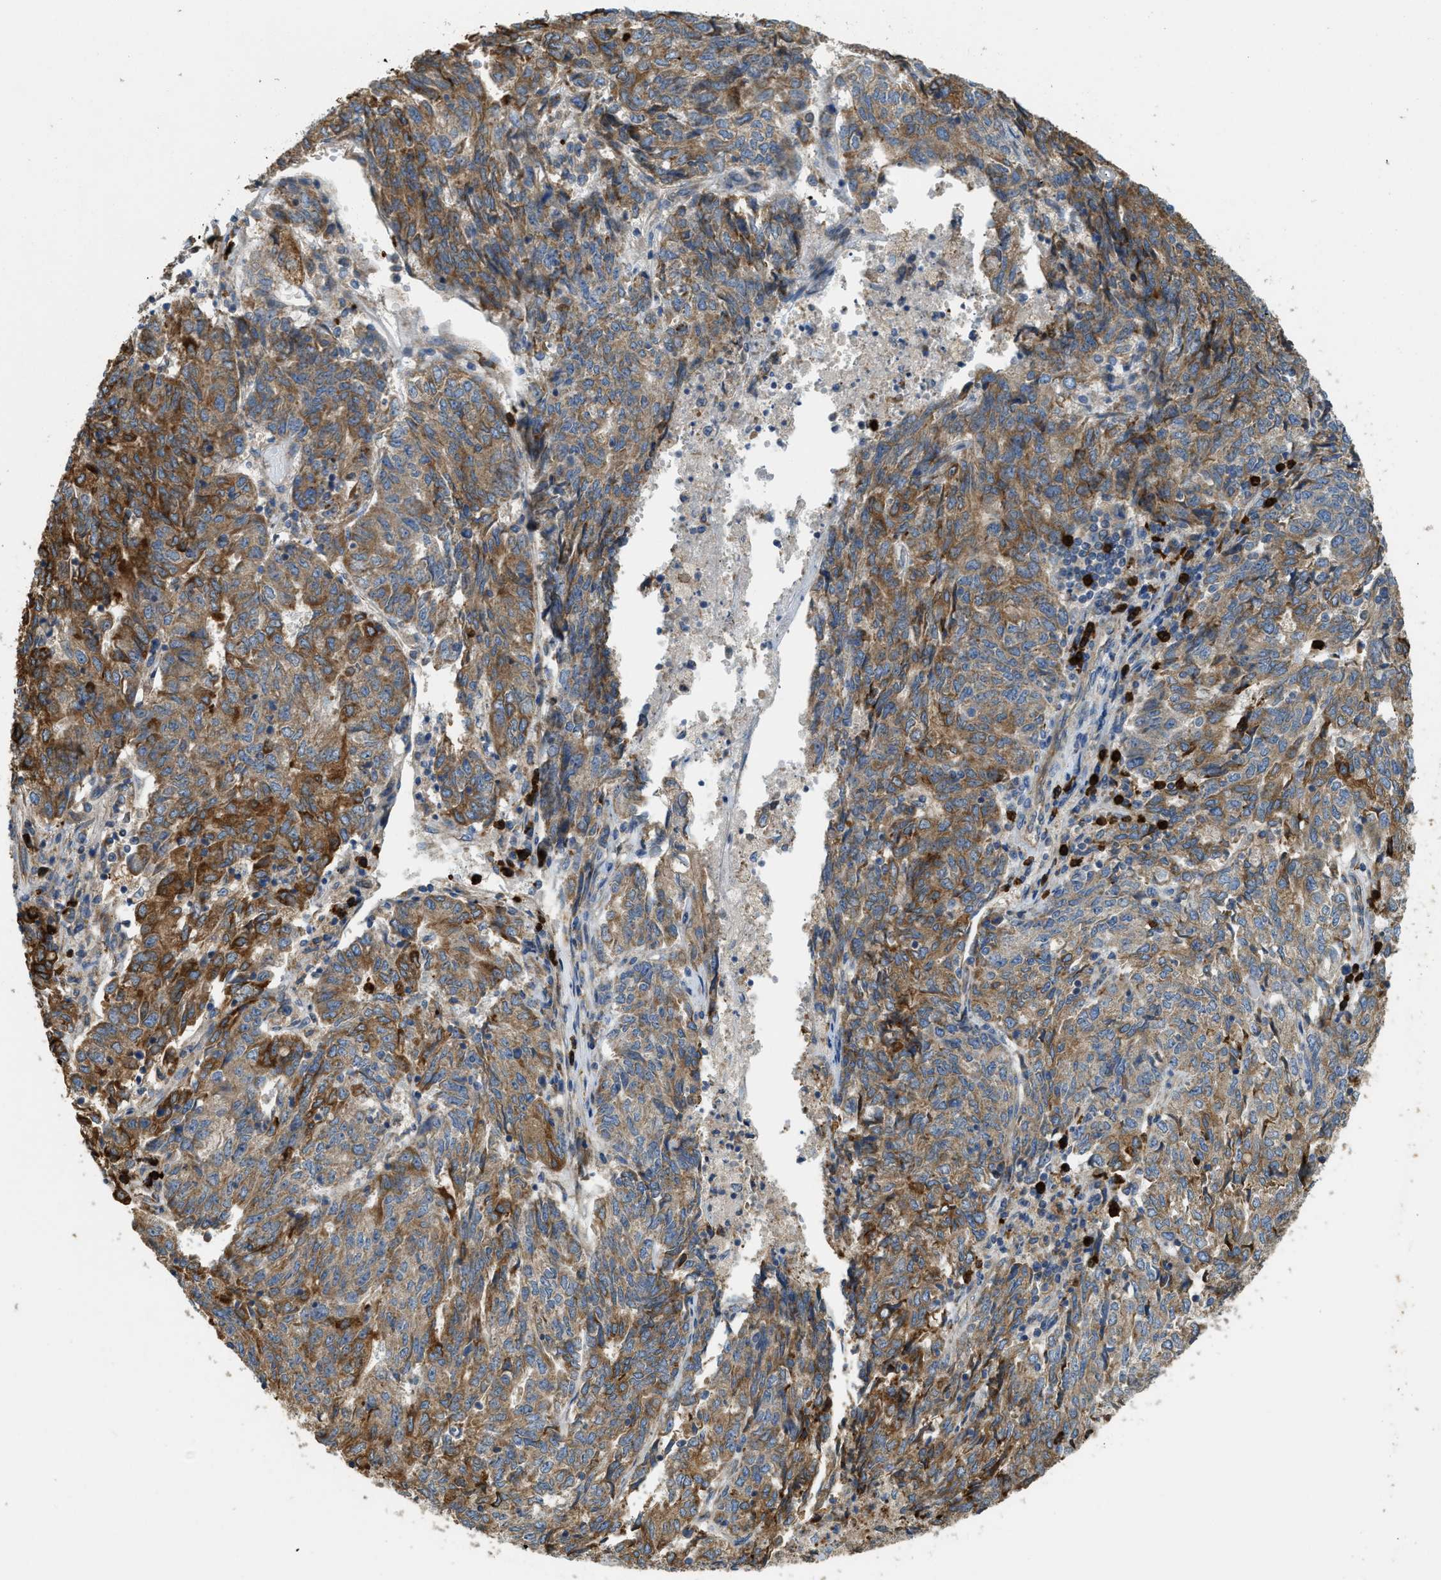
{"staining": {"intensity": "moderate", "quantity": ">75%", "location": "cytoplasmic/membranous"}, "tissue": "endometrial cancer", "cell_type": "Tumor cells", "image_type": "cancer", "snomed": [{"axis": "morphology", "description": "Adenocarcinoma, NOS"}, {"axis": "topography", "description": "Endometrium"}], "caption": "Moderate cytoplasmic/membranous positivity is seen in about >75% of tumor cells in endometrial adenocarcinoma. (DAB (3,3'-diaminobenzidine) IHC, brown staining for protein, blue staining for nuclei).", "gene": "TMEM68", "patient": {"sex": "female", "age": 80}}